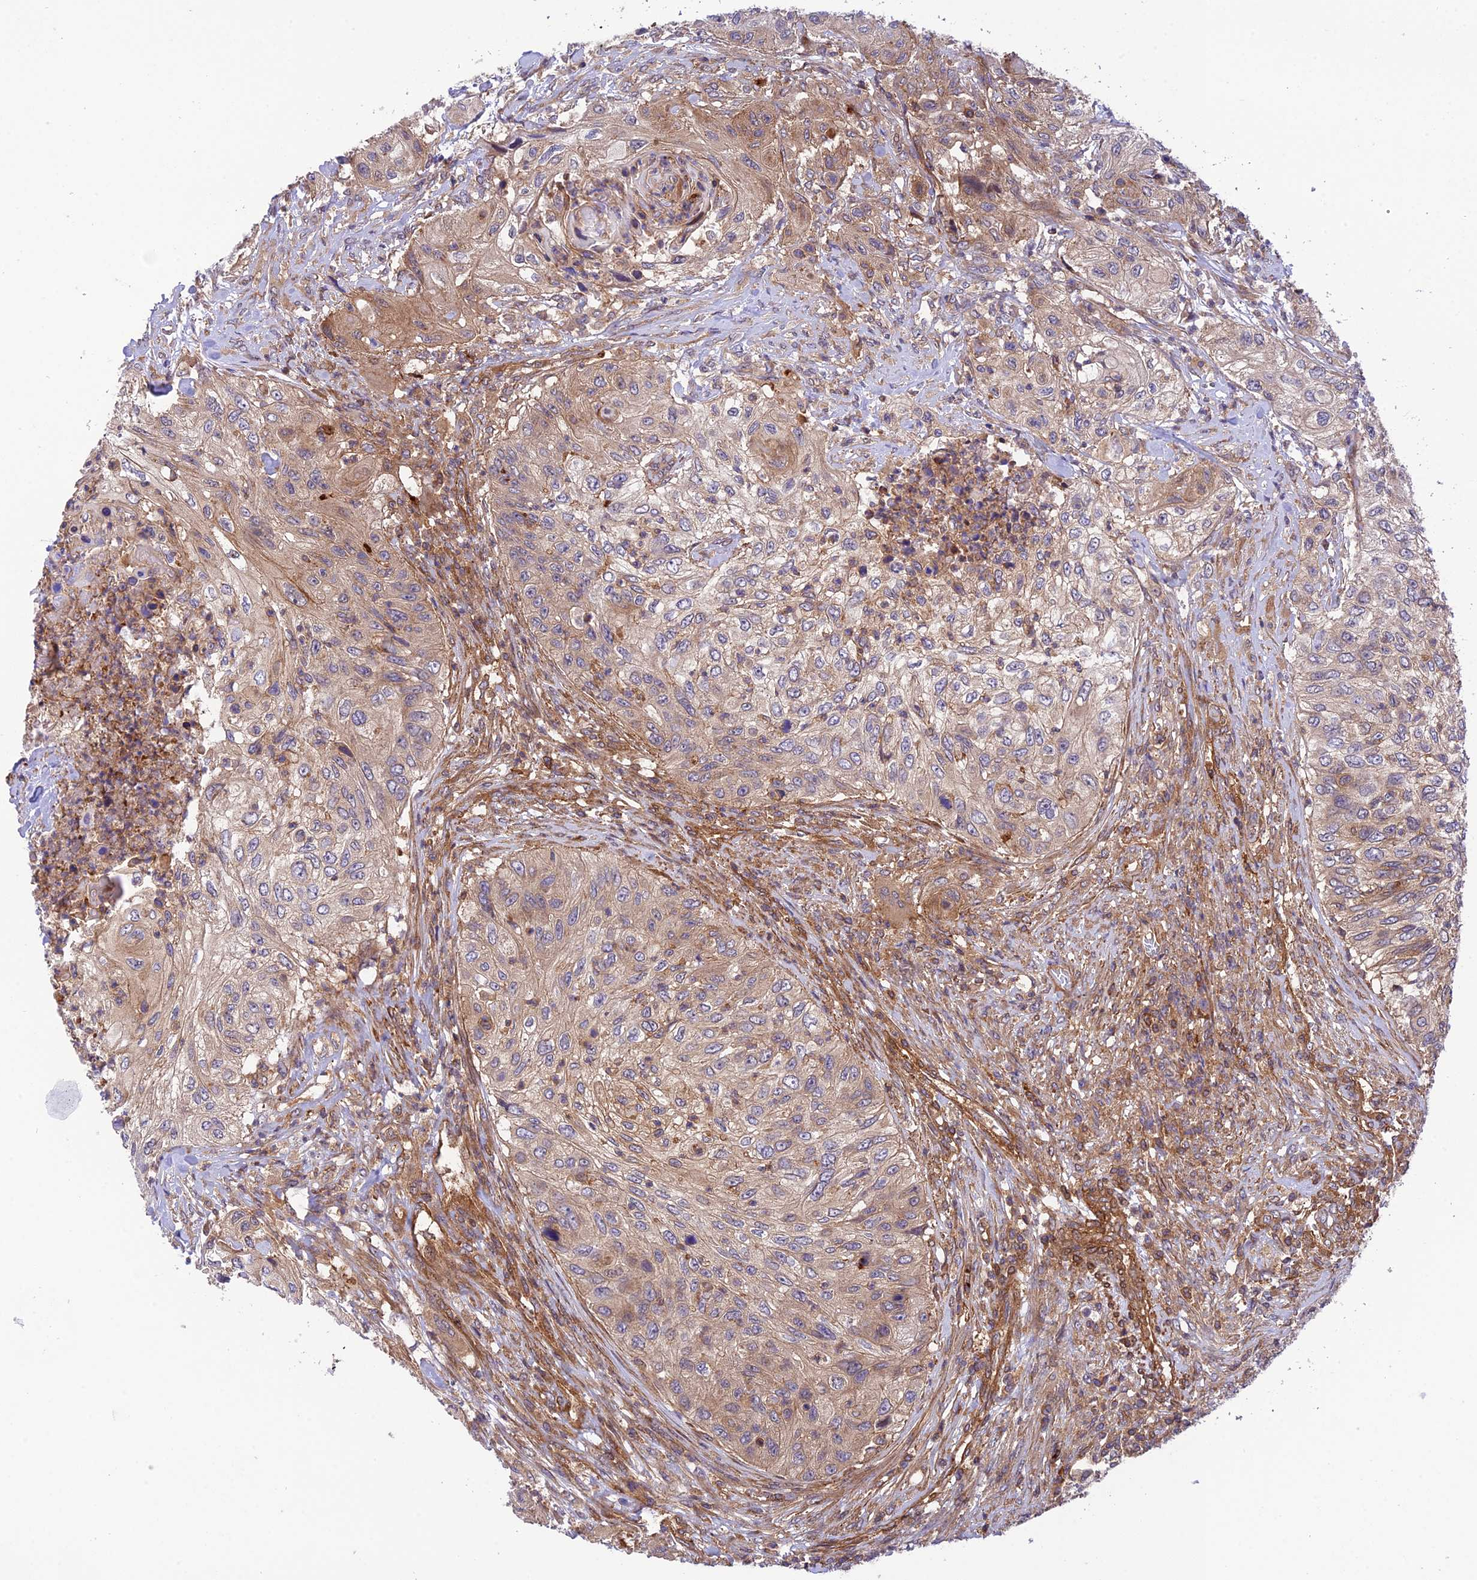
{"staining": {"intensity": "moderate", "quantity": "25%-75%", "location": "cytoplasmic/membranous"}, "tissue": "urothelial cancer", "cell_type": "Tumor cells", "image_type": "cancer", "snomed": [{"axis": "morphology", "description": "Urothelial carcinoma, High grade"}, {"axis": "topography", "description": "Urinary bladder"}], "caption": "An image of urothelial carcinoma (high-grade) stained for a protein reveals moderate cytoplasmic/membranous brown staining in tumor cells.", "gene": "EVI5L", "patient": {"sex": "female", "age": 60}}